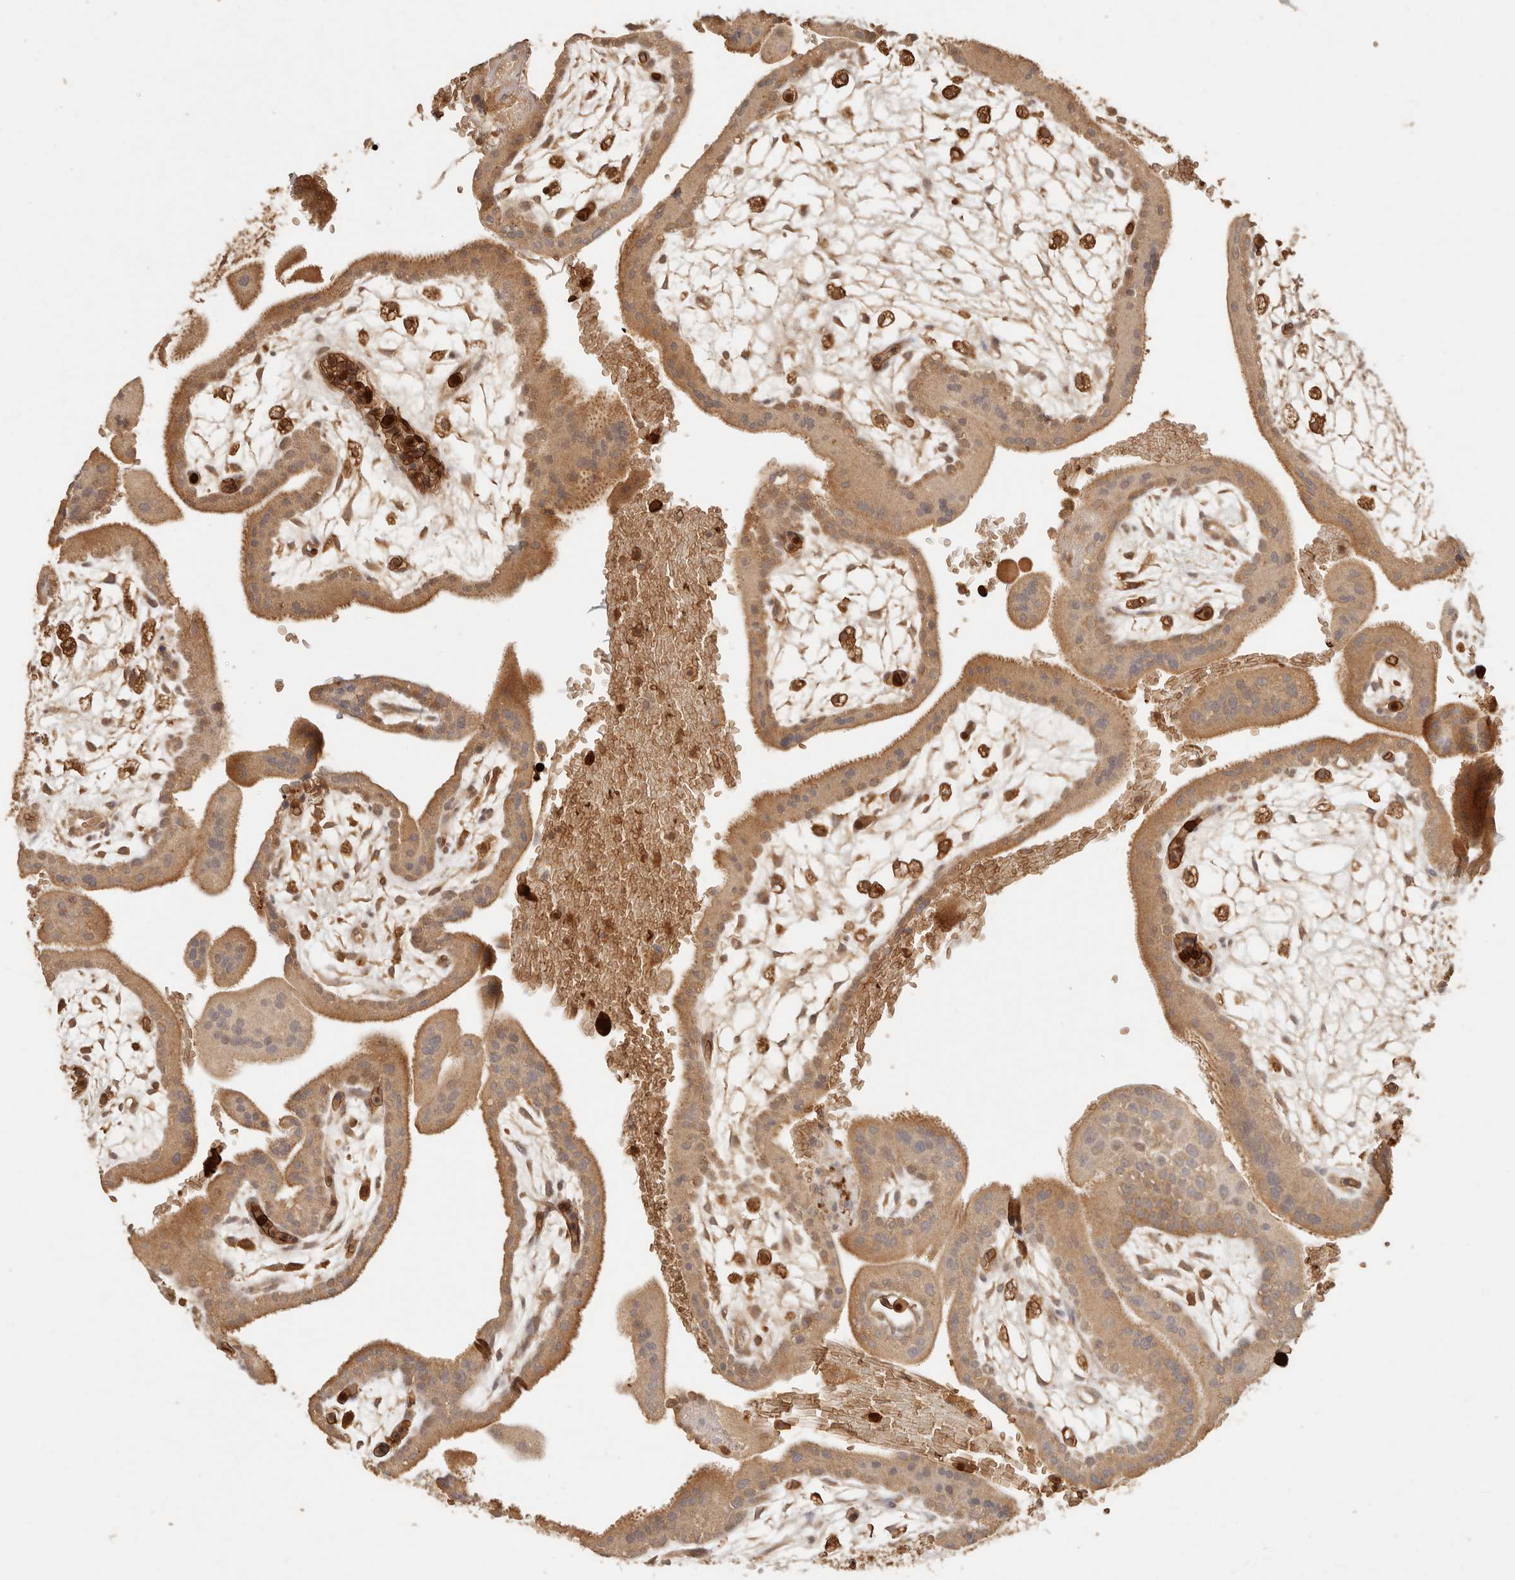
{"staining": {"intensity": "moderate", "quantity": ">75%", "location": "cytoplasmic/membranous"}, "tissue": "placenta", "cell_type": "Trophoblastic cells", "image_type": "normal", "snomed": [{"axis": "morphology", "description": "Normal tissue, NOS"}, {"axis": "topography", "description": "Placenta"}], "caption": "This photomicrograph exhibits immunohistochemistry staining of normal human placenta, with medium moderate cytoplasmic/membranous expression in approximately >75% of trophoblastic cells.", "gene": "INTS11", "patient": {"sex": "female", "age": 35}}